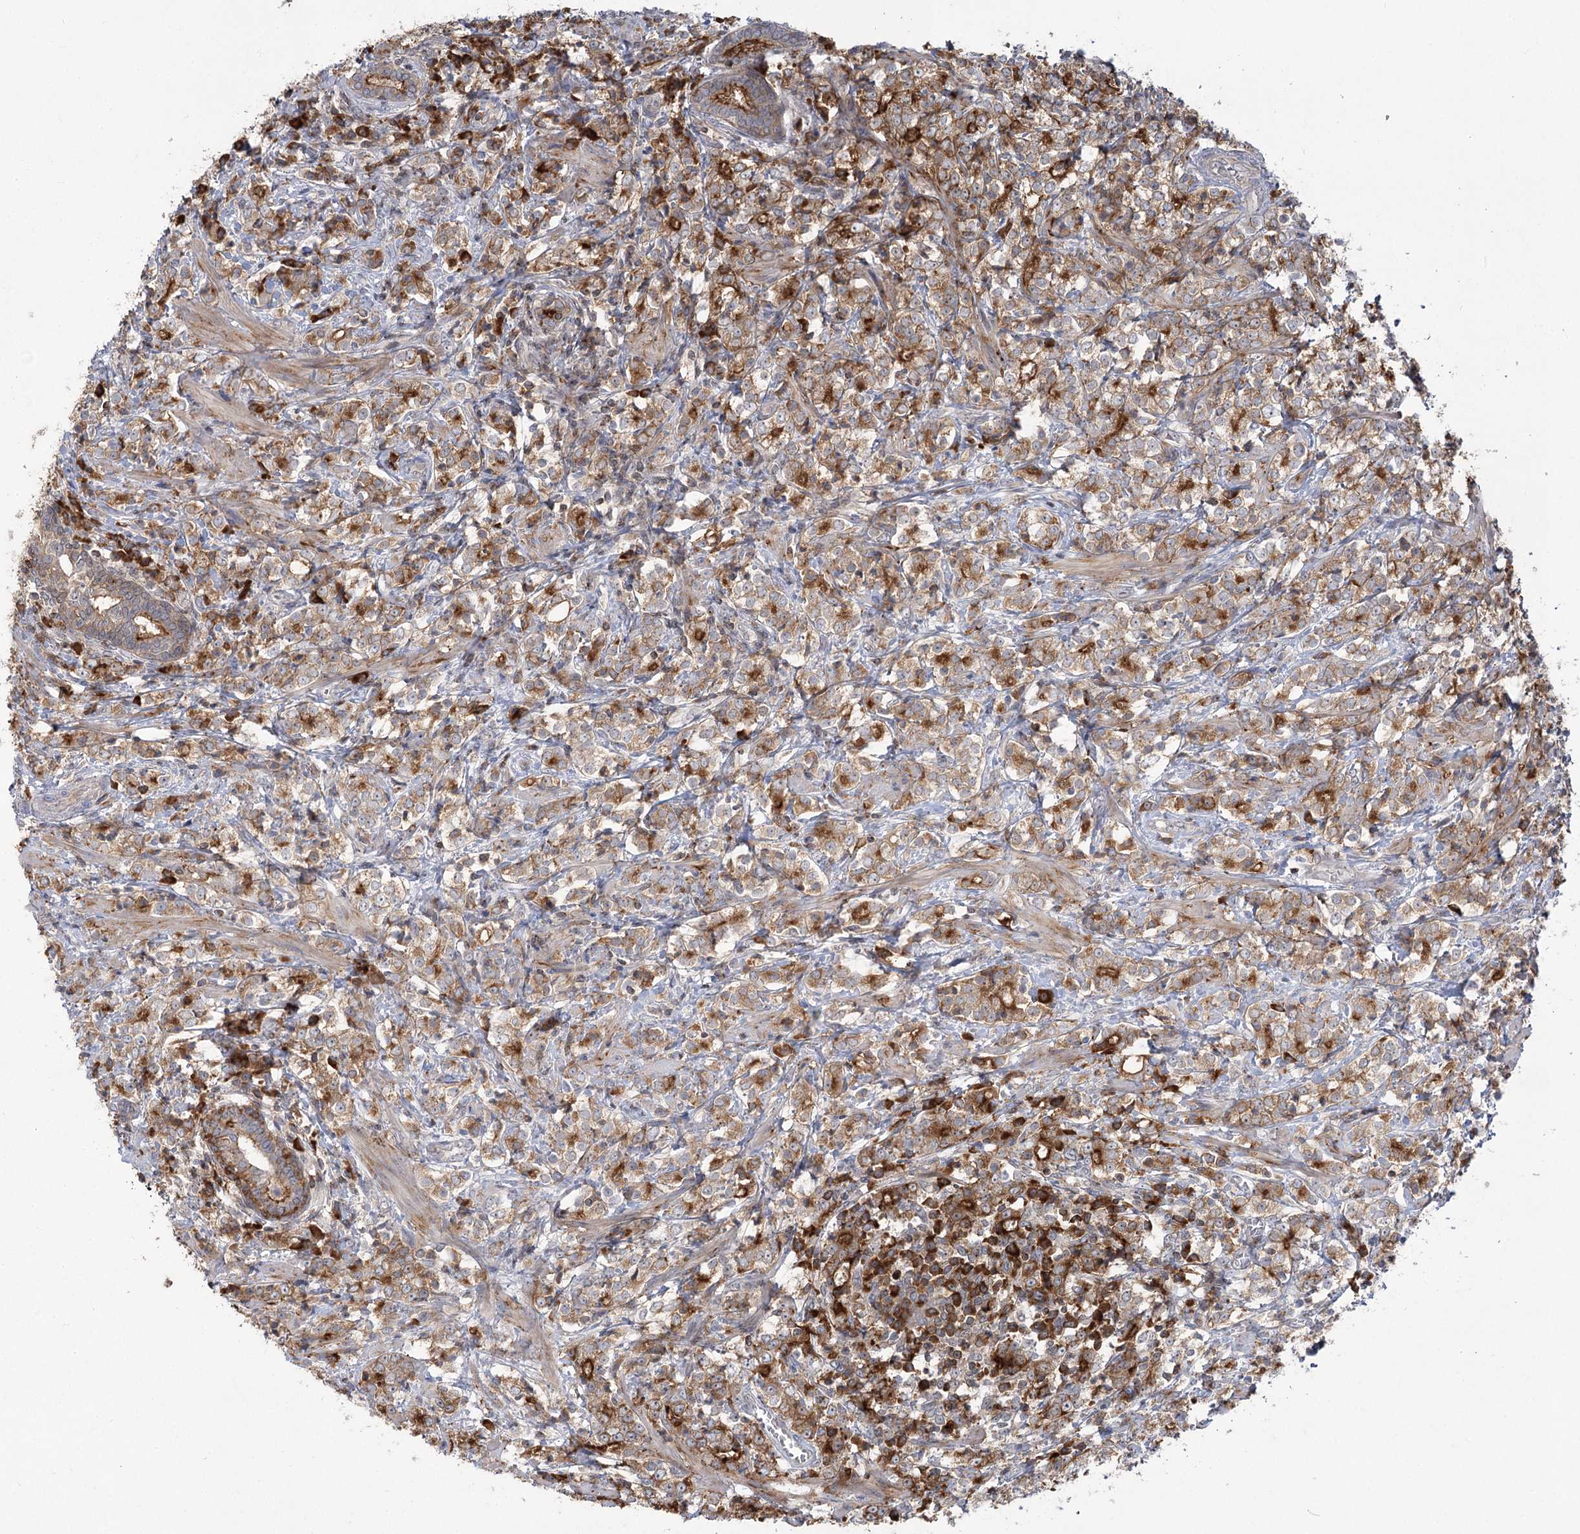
{"staining": {"intensity": "strong", "quantity": "25%-75%", "location": "cytoplasmic/membranous"}, "tissue": "prostate cancer", "cell_type": "Tumor cells", "image_type": "cancer", "snomed": [{"axis": "morphology", "description": "Adenocarcinoma, High grade"}, {"axis": "topography", "description": "Prostate"}], "caption": "Brown immunohistochemical staining in adenocarcinoma (high-grade) (prostate) exhibits strong cytoplasmic/membranous staining in about 25%-75% of tumor cells.", "gene": "SYTL1", "patient": {"sex": "male", "age": 69}}